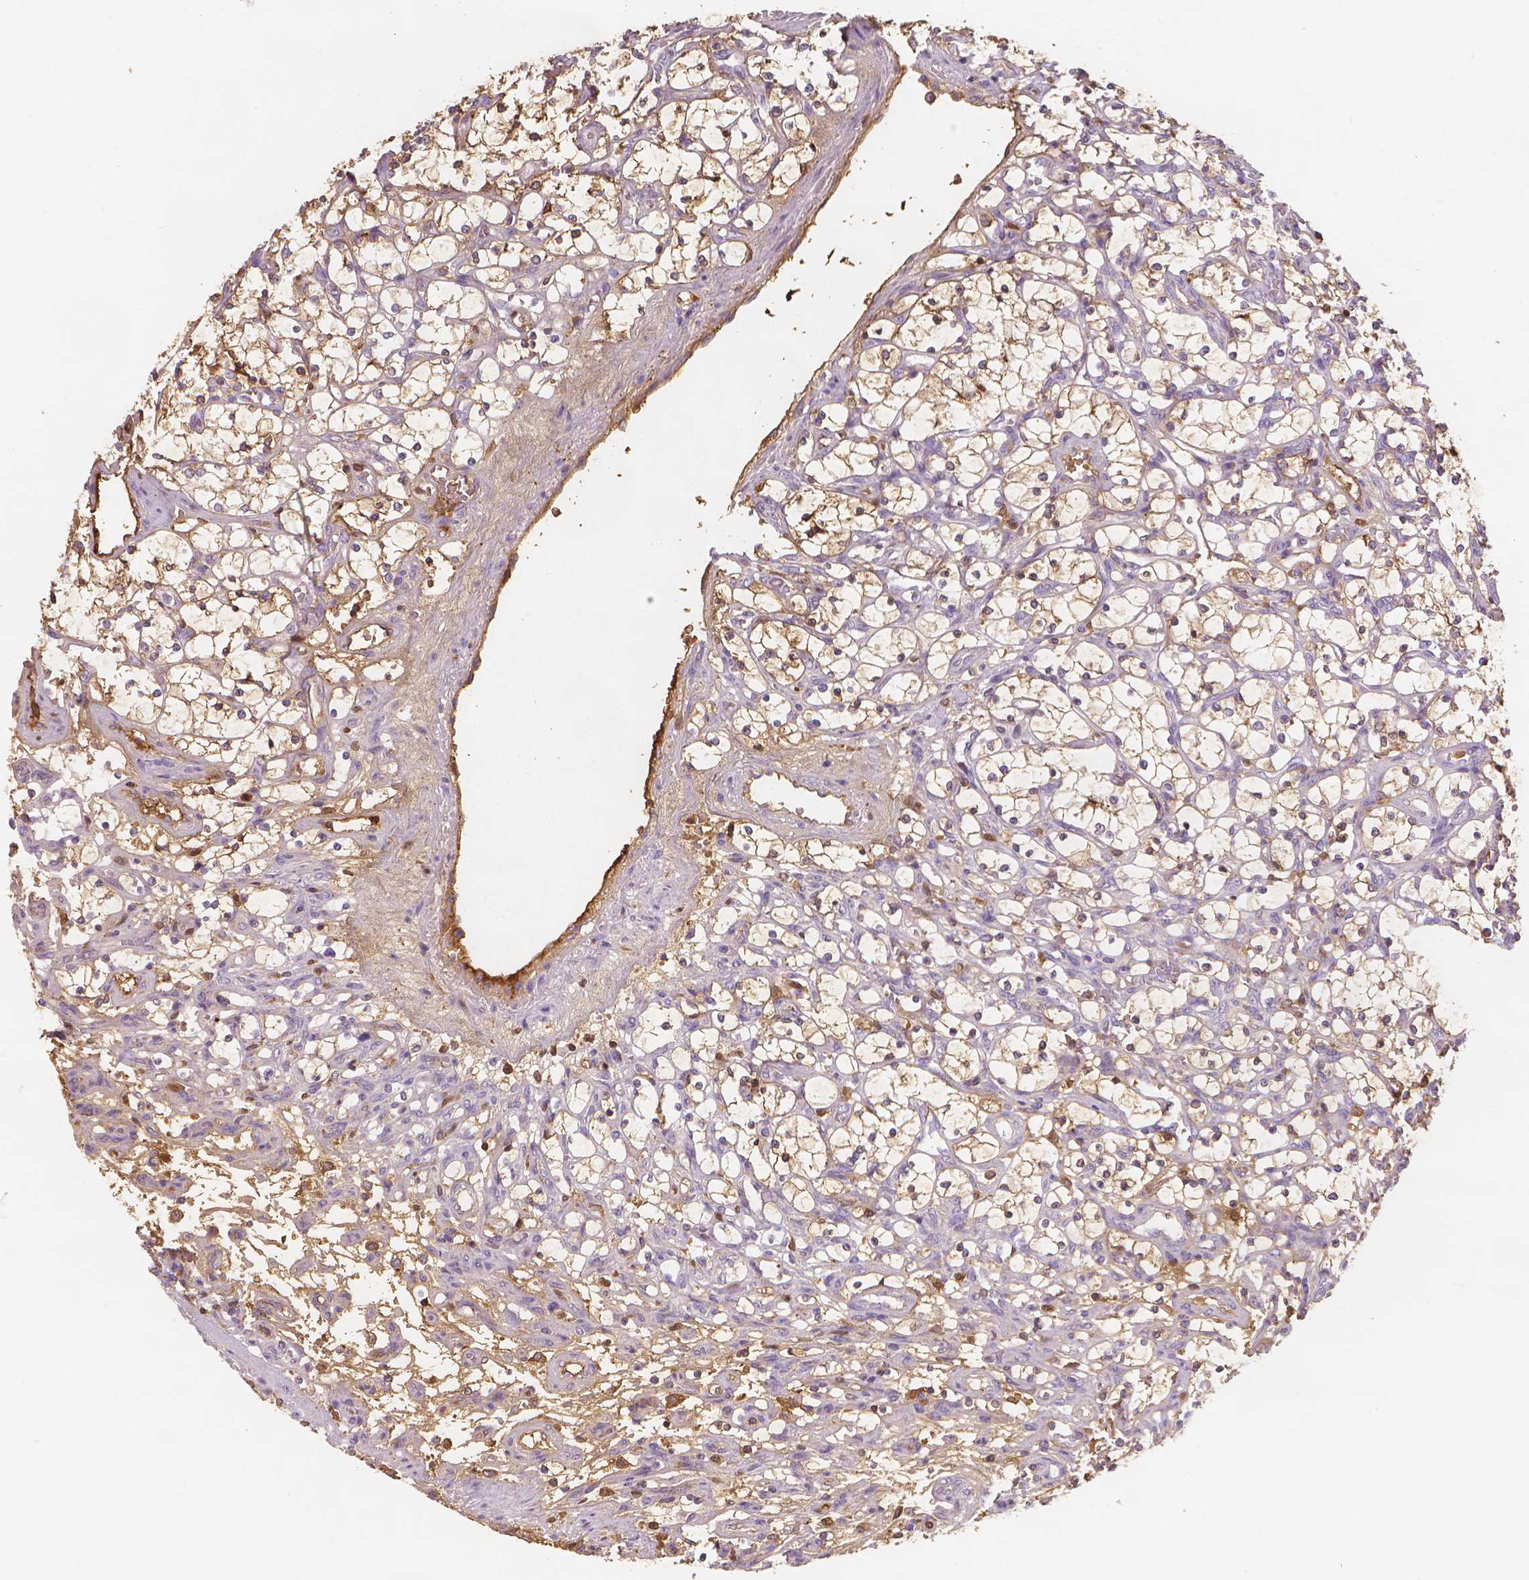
{"staining": {"intensity": "weak", "quantity": "25%-75%", "location": "cytoplasmic/membranous"}, "tissue": "renal cancer", "cell_type": "Tumor cells", "image_type": "cancer", "snomed": [{"axis": "morphology", "description": "Adenocarcinoma, NOS"}, {"axis": "topography", "description": "Kidney"}], "caption": "This histopathology image exhibits immunohistochemistry staining of human adenocarcinoma (renal), with low weak cytoplasmic/membranous expression in approximately 25%-75% of tumor cells.", "gene": "APOA4", "patient": {"sex": "female", "age": 69}}